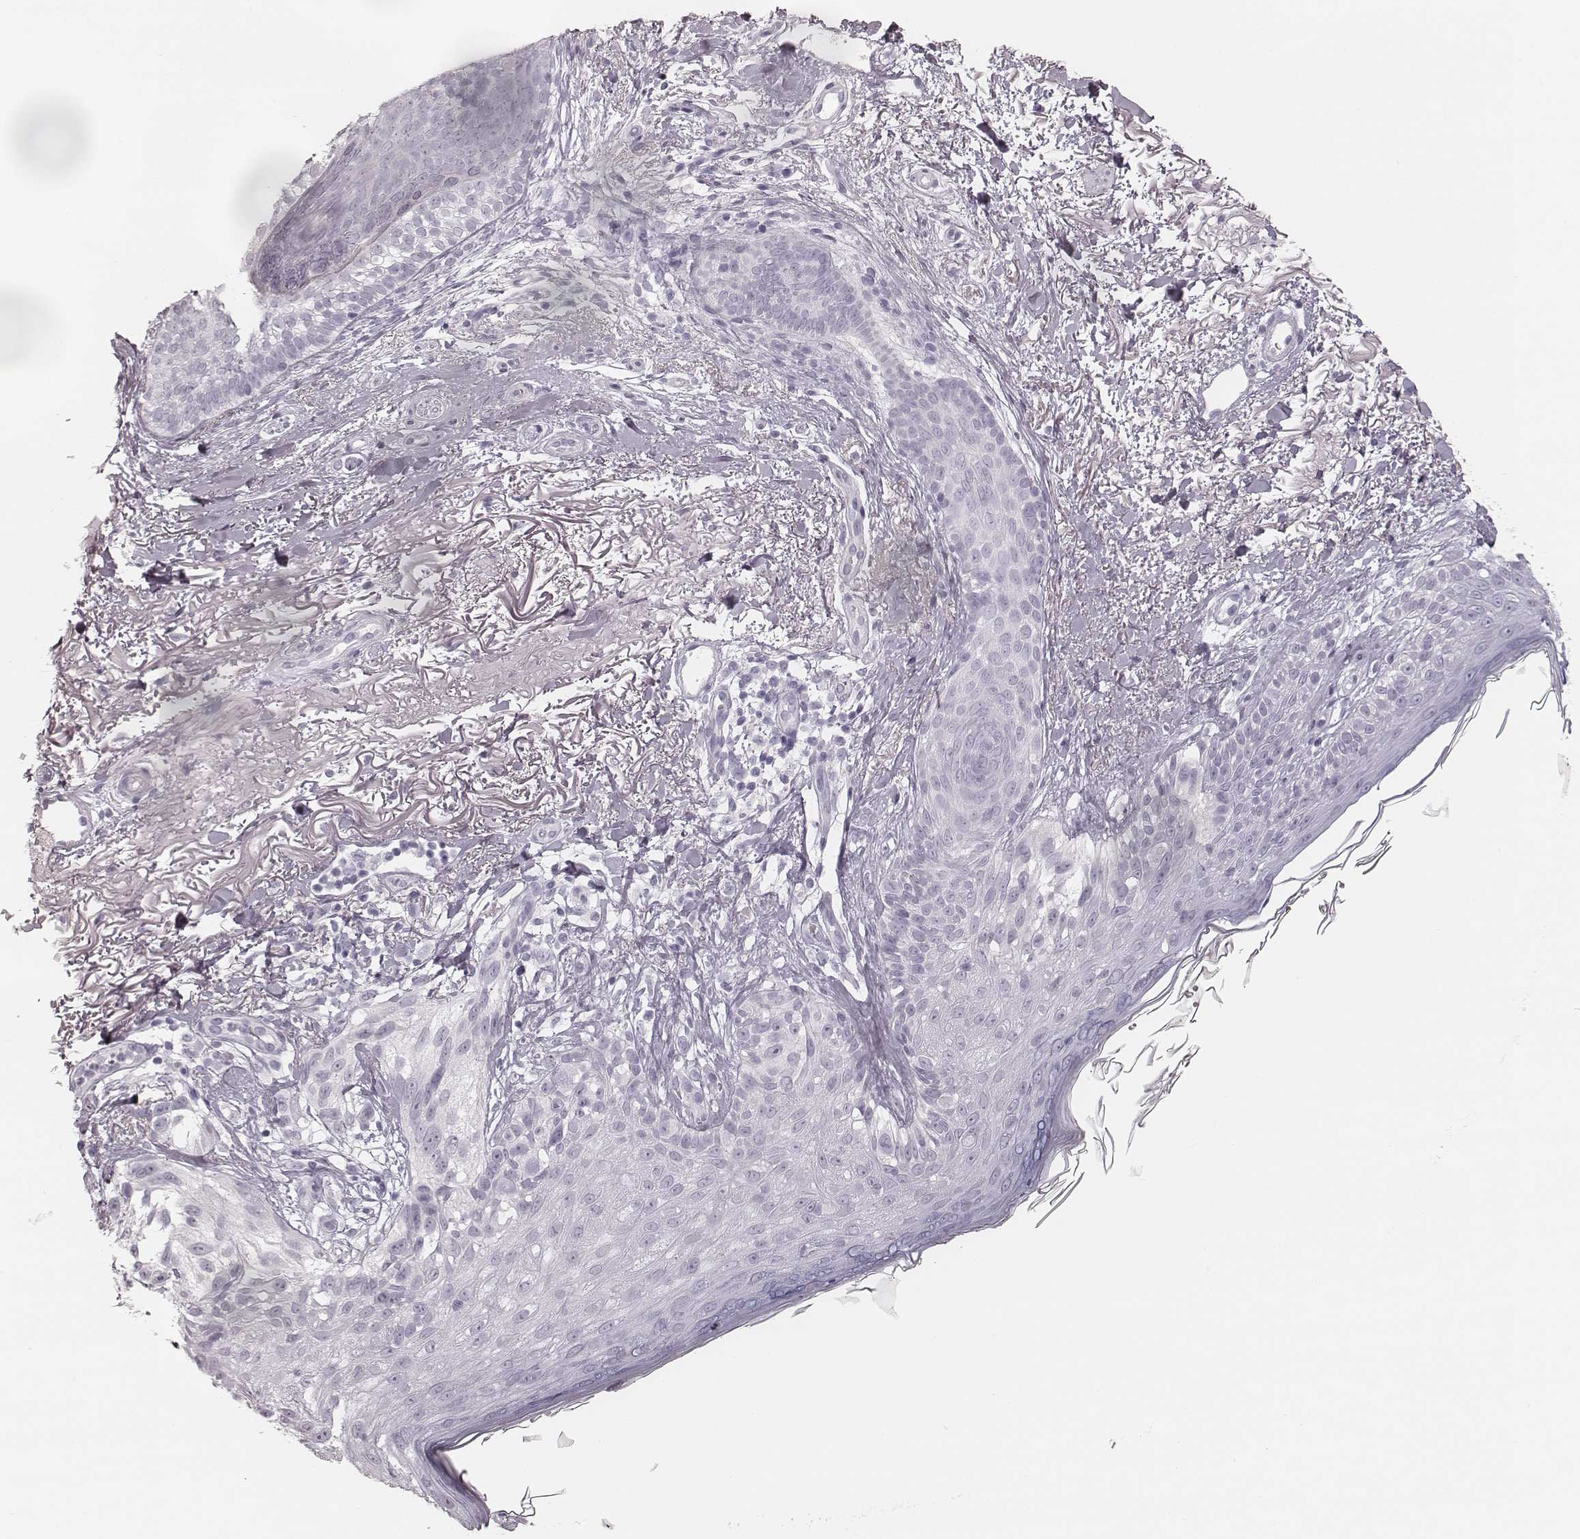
{"staining": {"intensity": "negative", "quantity": "none", "location": "none"}, "tissue": "melanoma", "cell_type": "Tumor cells", "image_type": "cancer", "snomed": [{"axis": "morphology", "description": "Malignant melanoma, NOS"}, {"axis": "topography", "description": "Skin"}], "caption": "Immunohistochemical staining of melanoma reveals no significant expression in tumor cells.", "gene": "MSX1", "patient": {"sex": "female", "age": 86}}